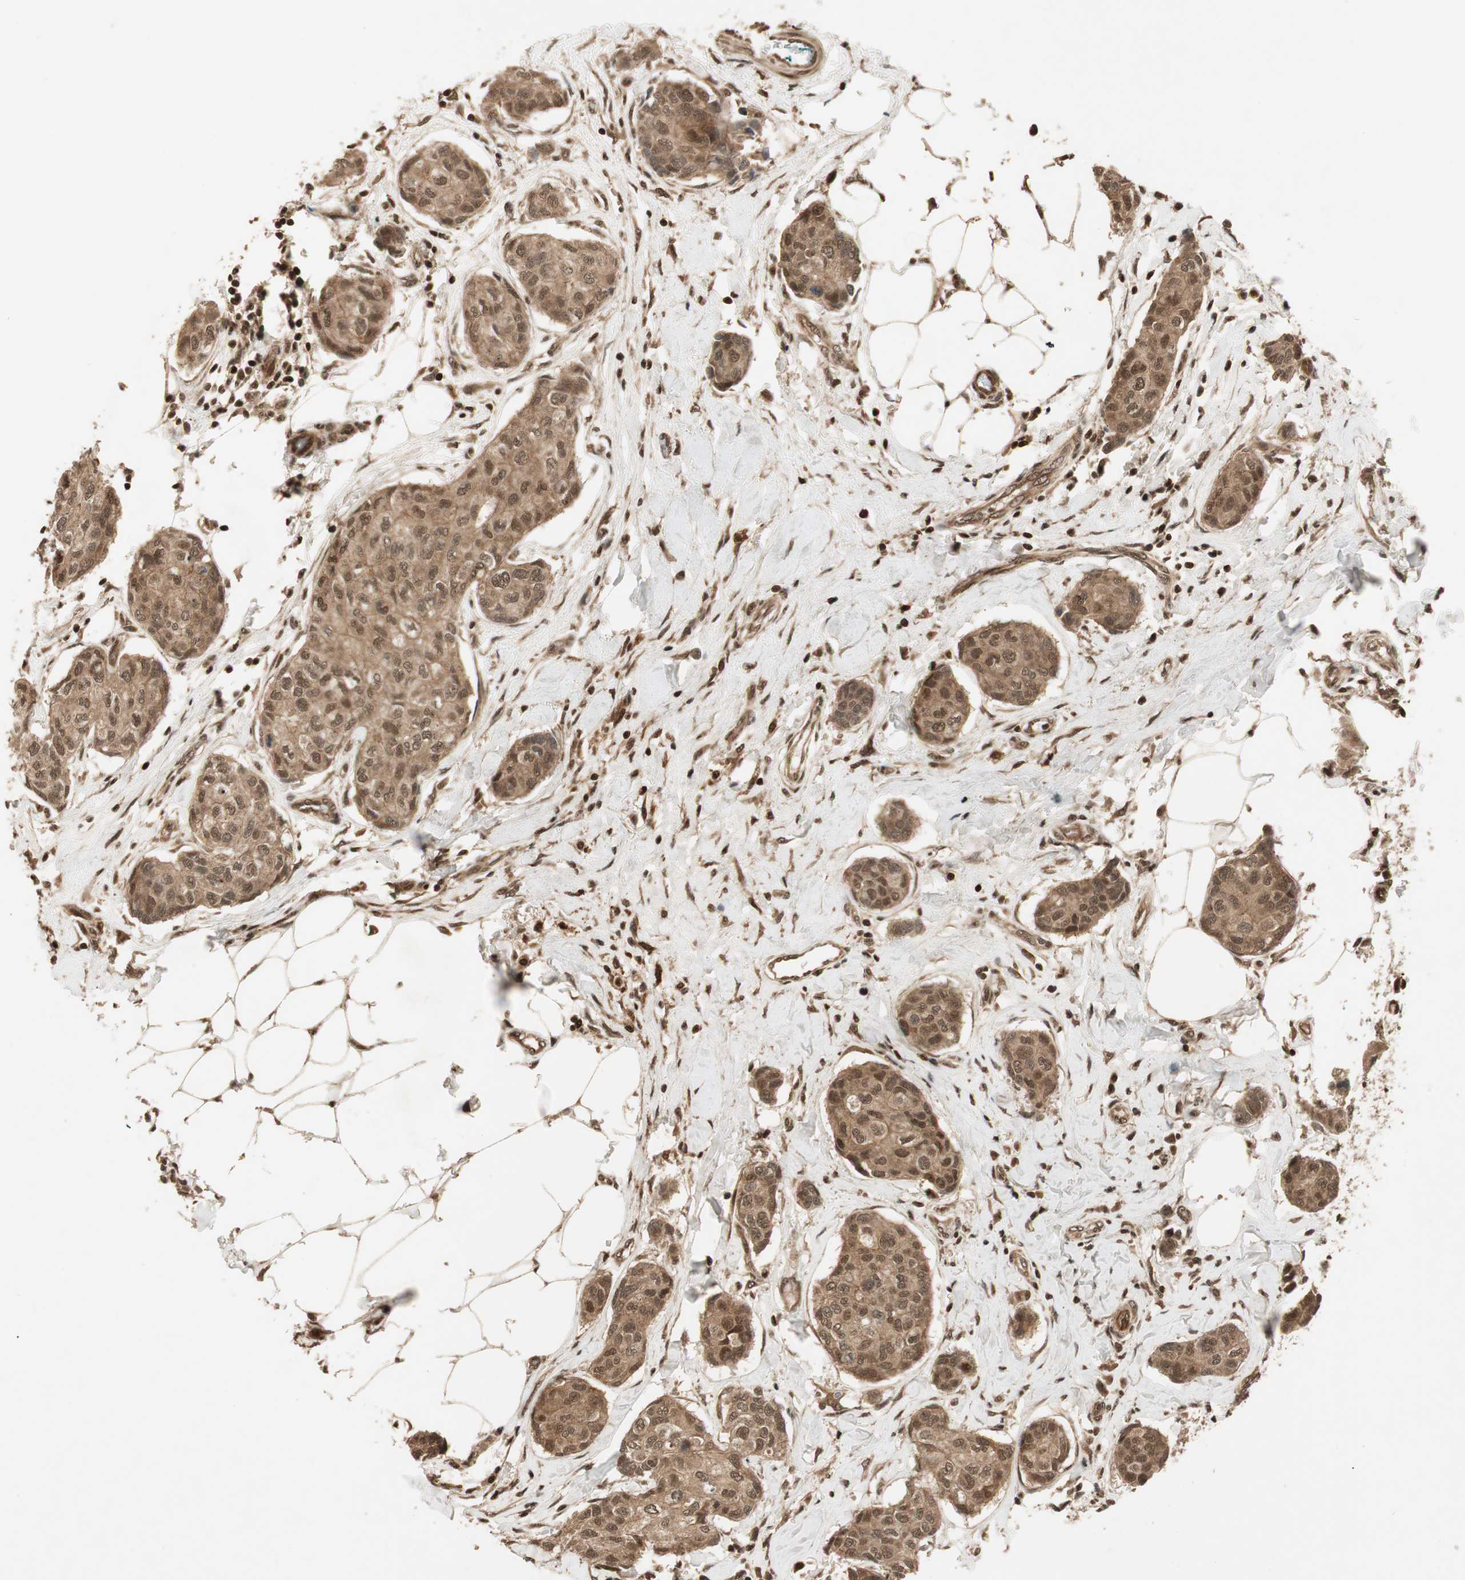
{"staining": {"intensity": "moderate", "quantity": ">75%", "location": "cytoplasmic/membranous,nuclear"}, "tissue": "breast cancer", "cell_type": "Tumor cells", "image_type": "cancer", "snomed": [{"axis": "morphology", "description": "Duct carcinoma"}, {"axis": "topography", "description": "Breast"}], "caption": "This is a photomicrograph of IHC staining of breast cancer (infiltrating ductal carcinoma), which shows moderate expression in the cytoplasmic/membranous and nuclear of tumor cells.", "gene": "RPA3", "patient": {"sex": "female", "age": 80}}